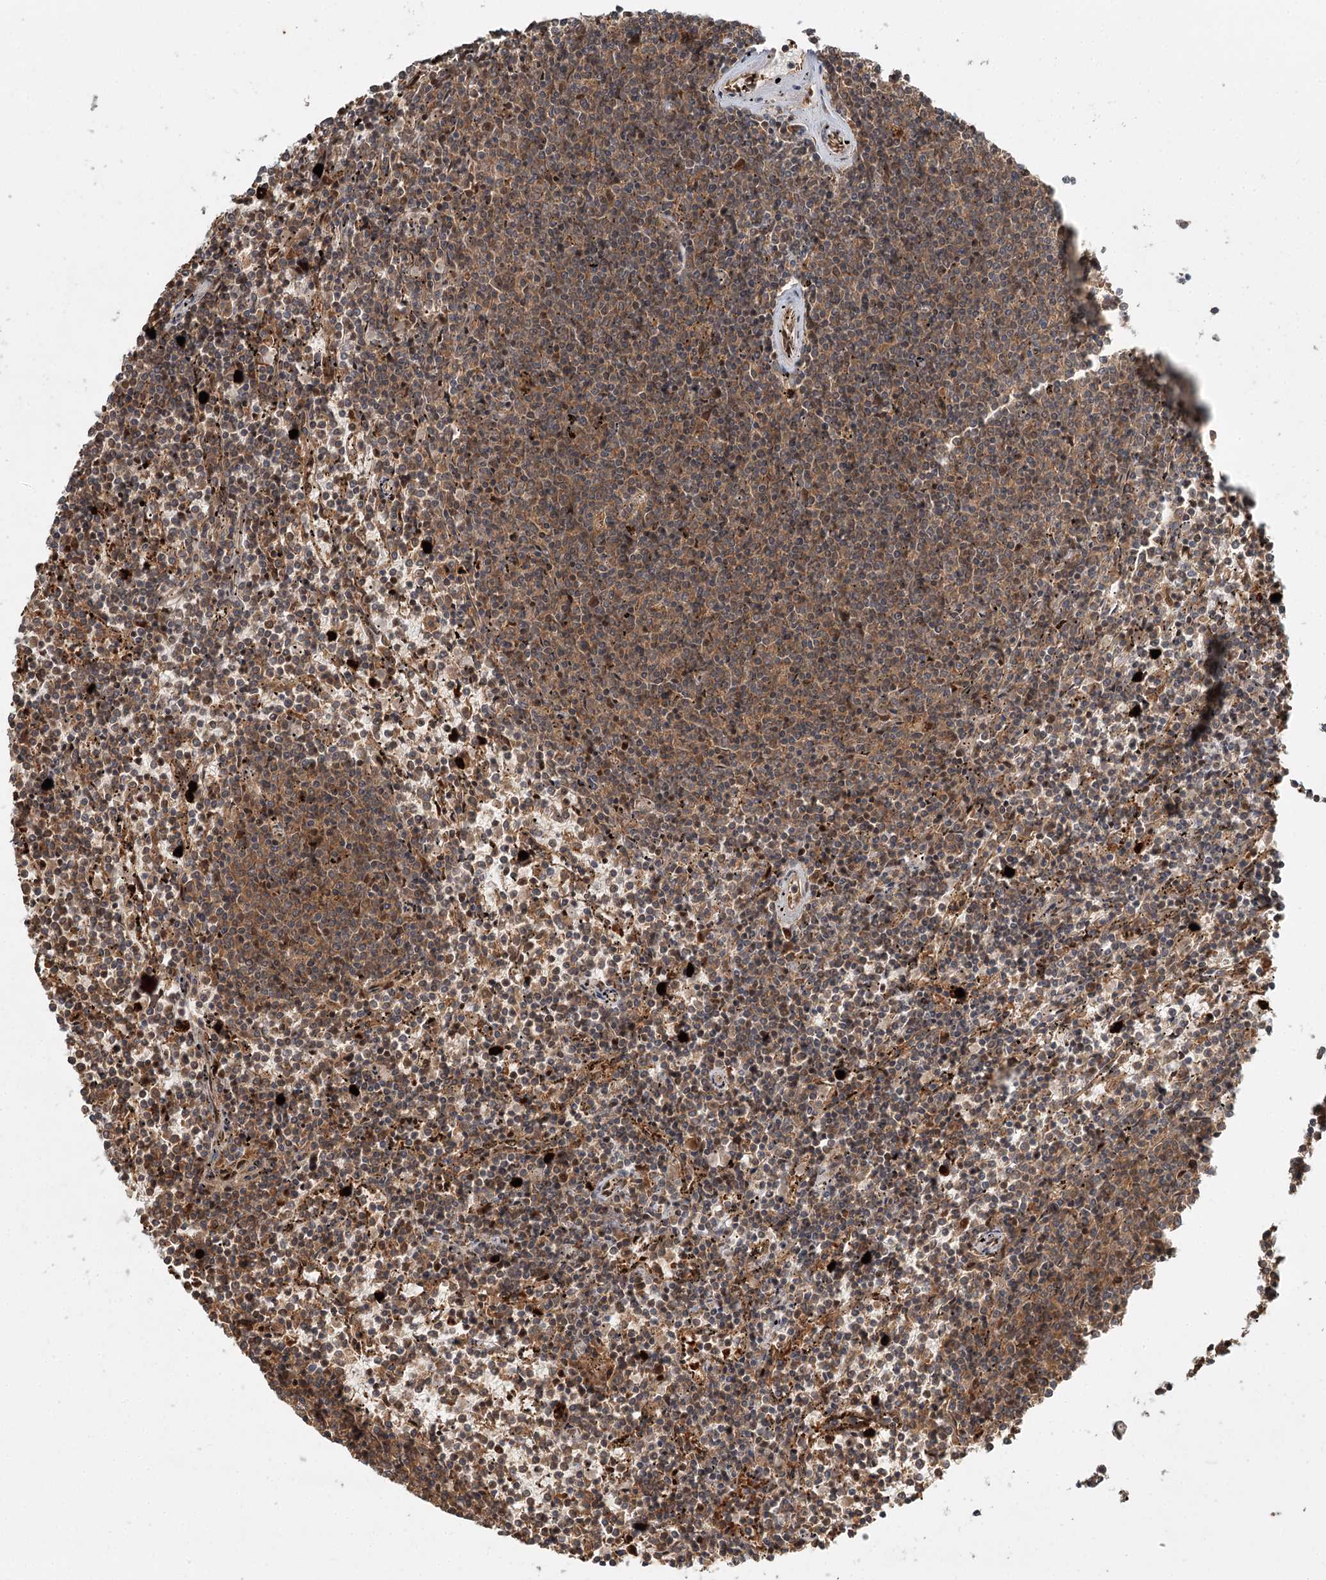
{"staining": {"intensity": "moderate", "quantity": ">75%", "location": "cytoplasmic/membranous"}, "tissue": "lymphoma", "cell_type": "Tumor cells", "image_type": "cancer", "snomed": [{"axis": "morphology", "description": "Malignant lymphoma, non-Hodgkin's type, Low grade"}, {"axis": "topography", "description": "Spleen"}], "caption": "Protein staining of malignant lymphoma, non-Hodgkin's type (low-grade) tissue demonstrates moderate cytoplasmic/membranous expression in approximately >75% of tumor cells.", "gene": "N6AMT1", "patient": {"sex": "female", "age": 50}}